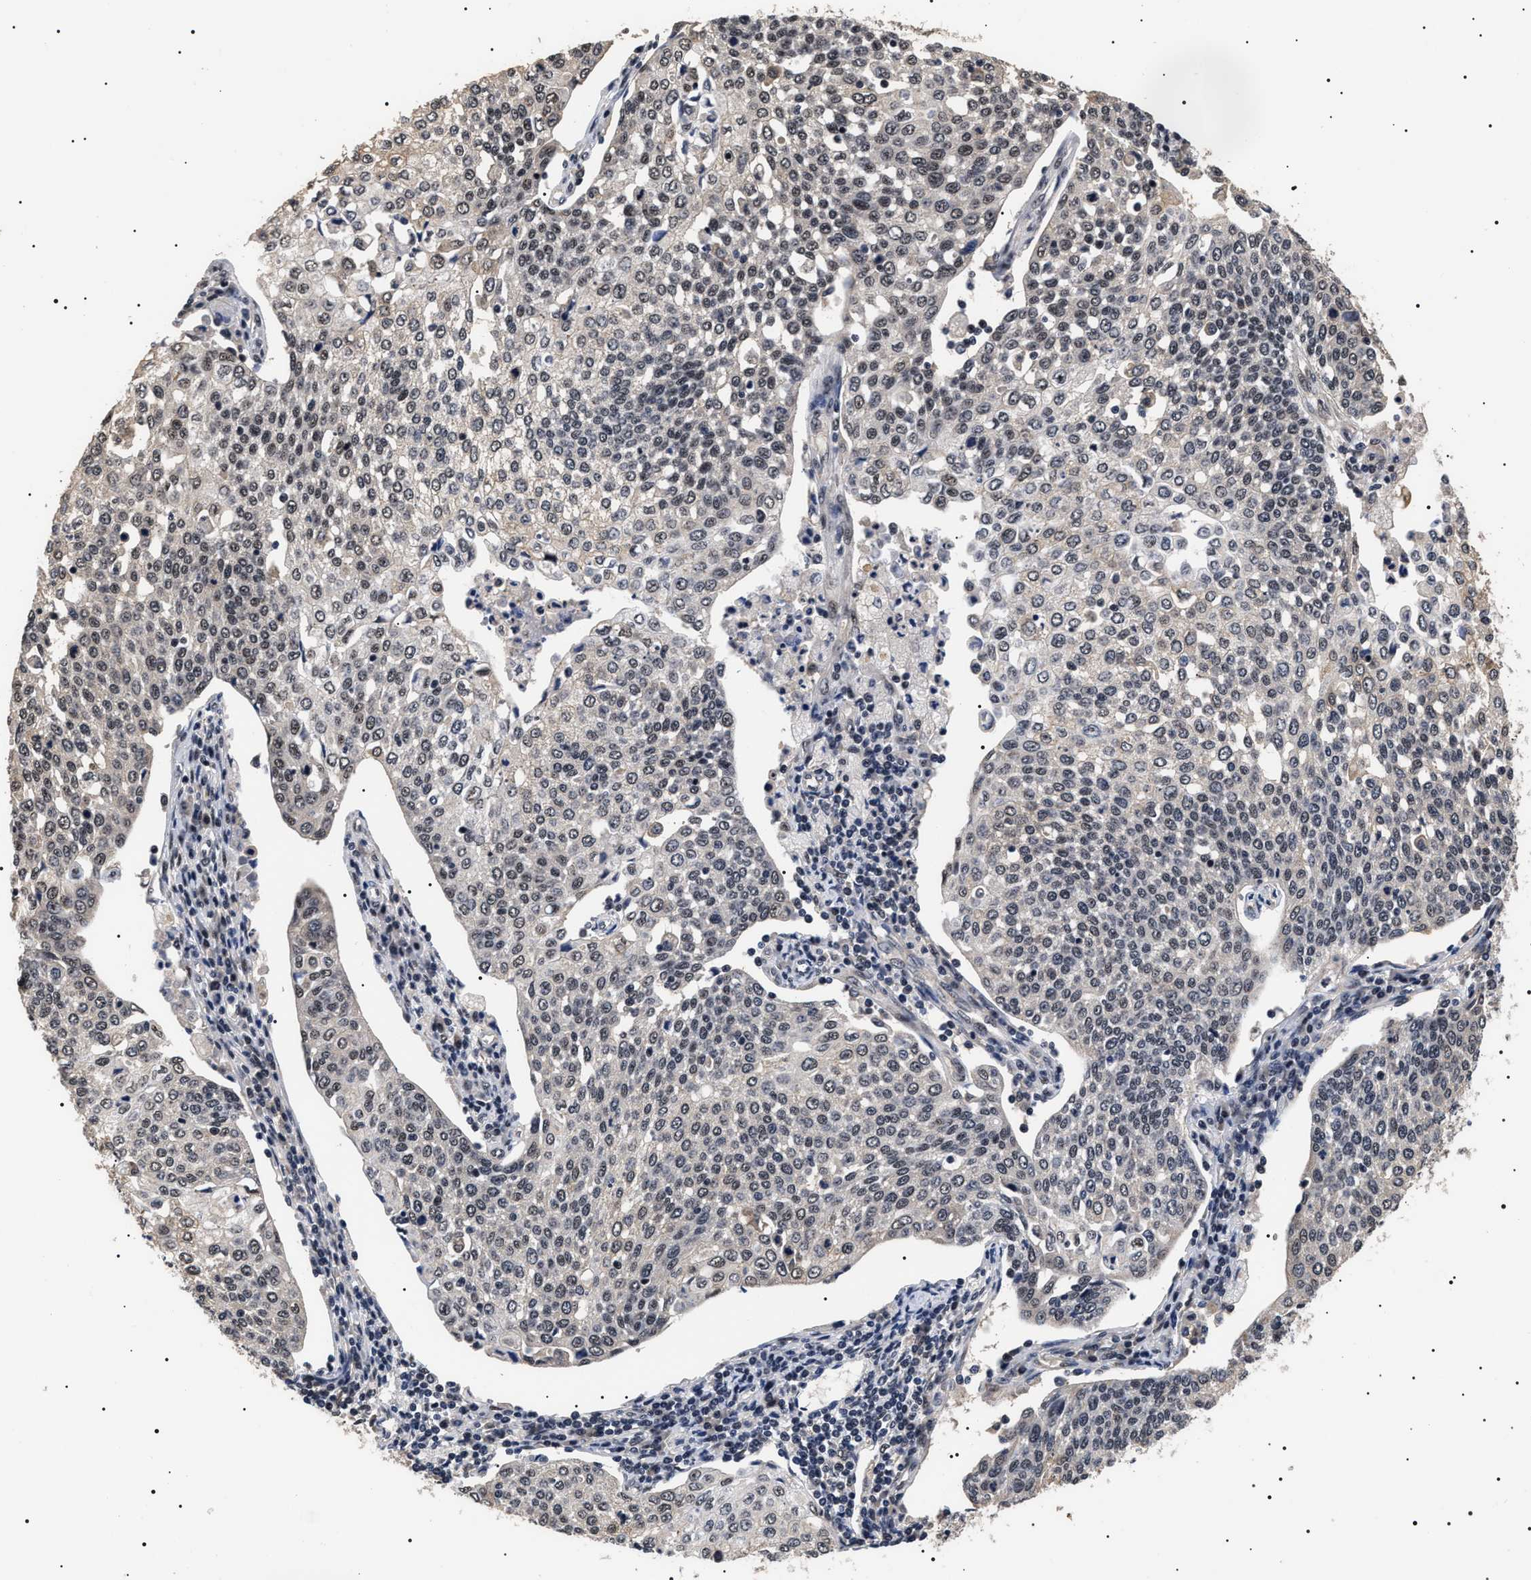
{"staining": {"intensity": "weak", "quantity": "25%-75%", "location": "nuclear"}, "tissue": "cervical cancer", "cell_type": "Tumor cells", "image_type": "cancer", "snomed": [{"axis": "morphology", "description": "Squamous cell carcinoma, NOS"}, {"axis": "topography", "description": "Cervix"}], "caption": "Squamous cell carcinoma (cervical) stained with a protein marker exhibits weak staining in tumor cells.", "gene": "CAAP1", "patient": {"sex": "female", "age": 34}}